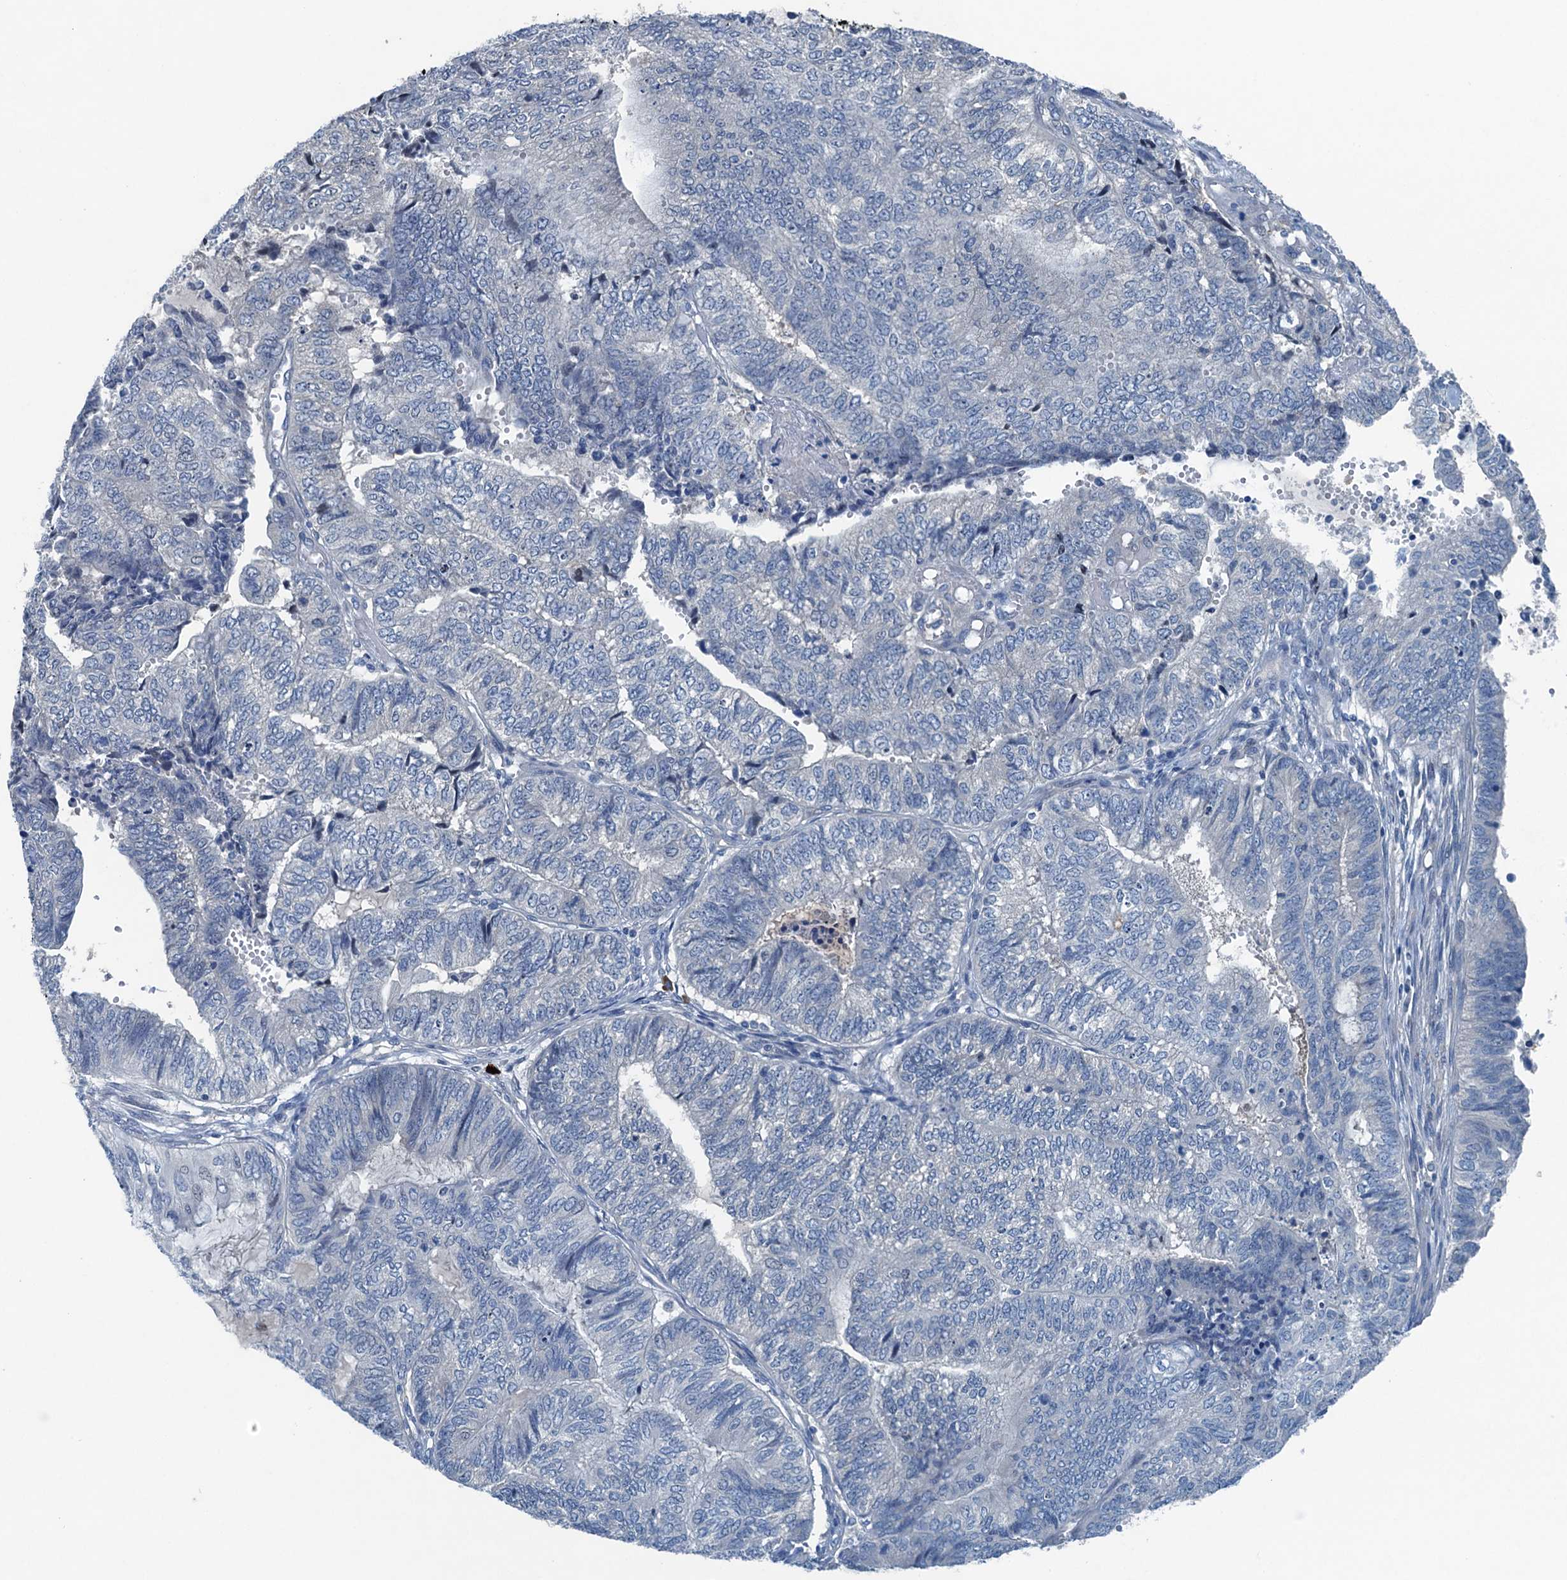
{"staining": {"intensity": "negative", "quantity": "none", "location": "none"}, "tissue": "endometrial cancer", "cell_type": "Tumor cells", "image_type": "cancer", "snomed": [{"axis": "morphology", "description": "Adenocarcinoma, NOS"}, {"axis": "topography", "description": "Uterus"}, {"axis": "topography", "description": "Endometrium"}], "caption": "Immunohistochemistry micrograph of neoplastic tissue: human endometrial adenocarcinoma stained with DAB demonstrates no significant protein staining in tumor cells. Brightfield microscopy of IHC stained with DAB (brown) and hematoxylin (blue), captured at high magnification.", "gene": "CBLIF", "patient": {"sex": "female", "age": 70}}